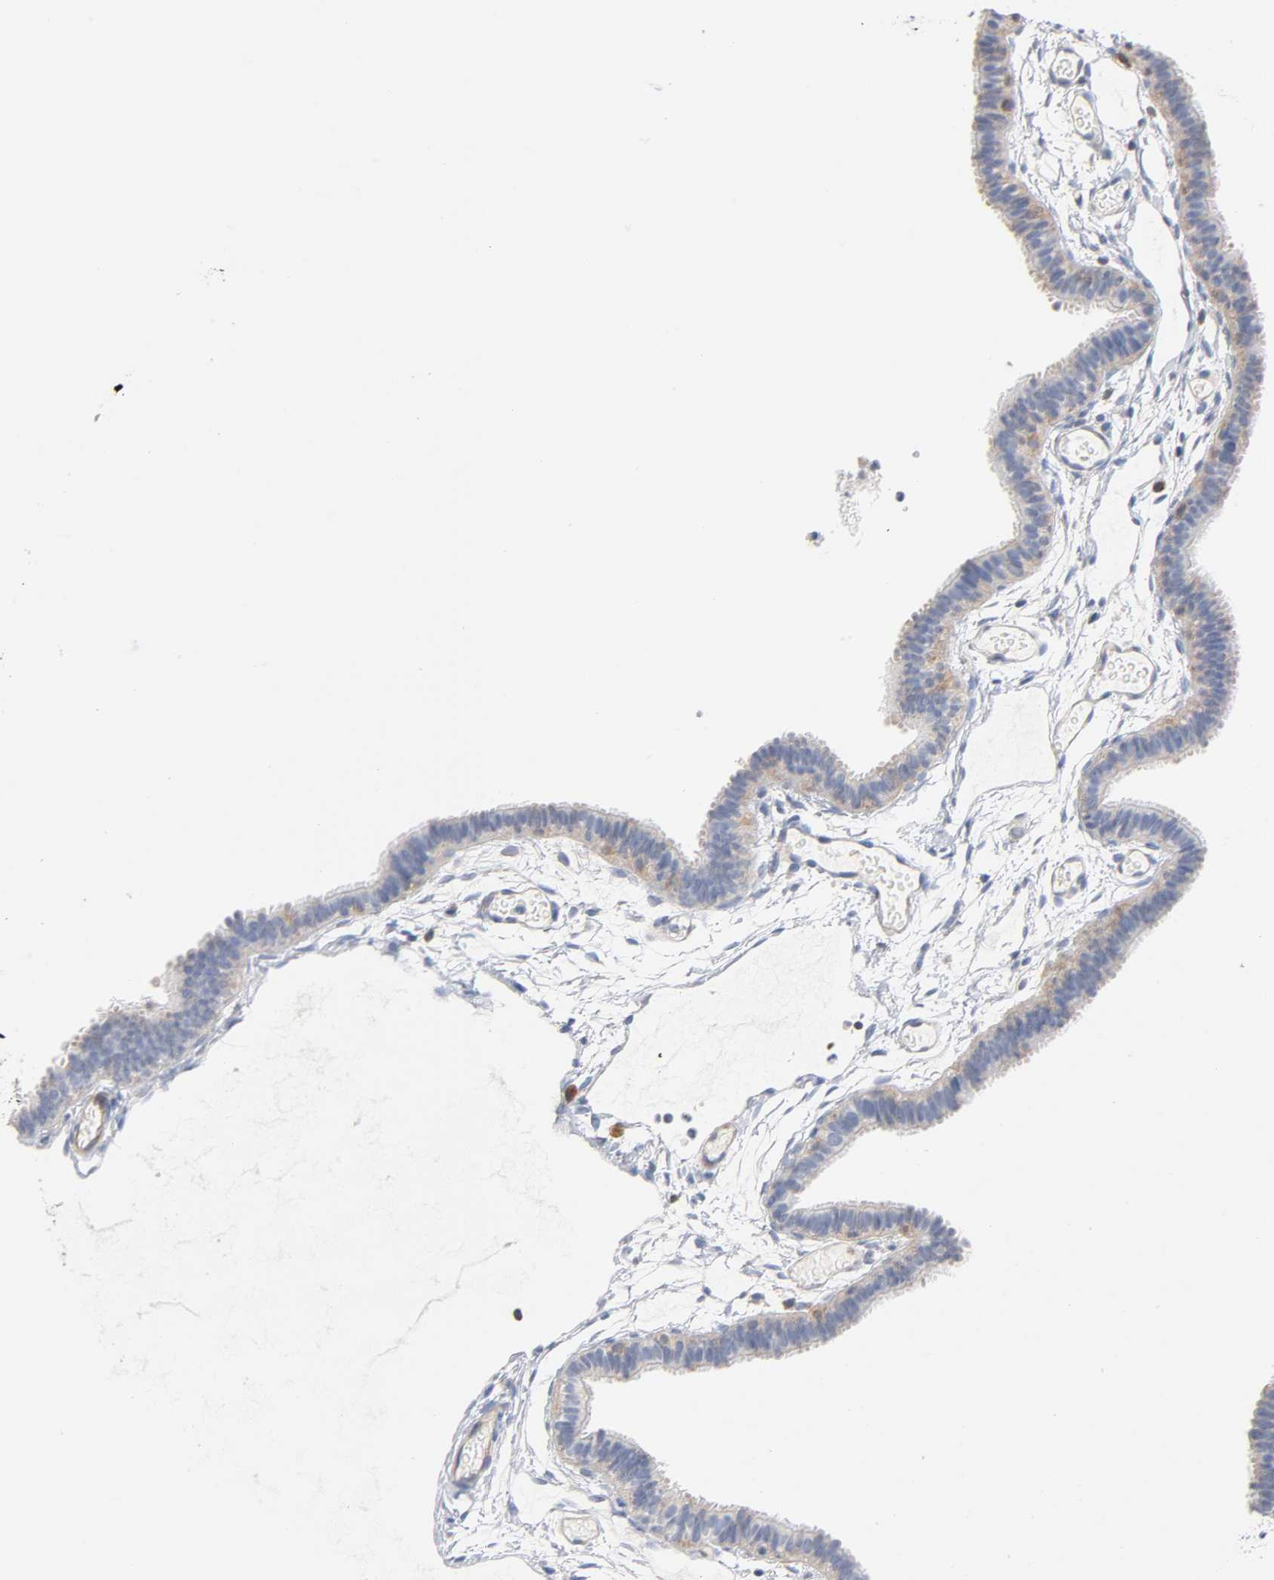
{"staining": {"intensity": "weak", "quantity": "25%-75%", "location": "cytoplasmic/membranous"}, "tissue": "fallopian tube", "cell_type": "Glandular cells", "image_type": "normal", "snomed": [{"axis": "morphology", "description": "Normal tissue, NOS"}, {"axis": "topography", "description": "Fallopian tube"}], "caption": "Fallopian tube stained for a protein displays weak cytoplasmic/membranous positivity in glandular cells. (DAB (3,3'-diaminobenzidine) IHC, brown staining for protein, blue staining for nuclei).", "gene": "MALT1", "patient": {"sex": "female", "age": 29}}